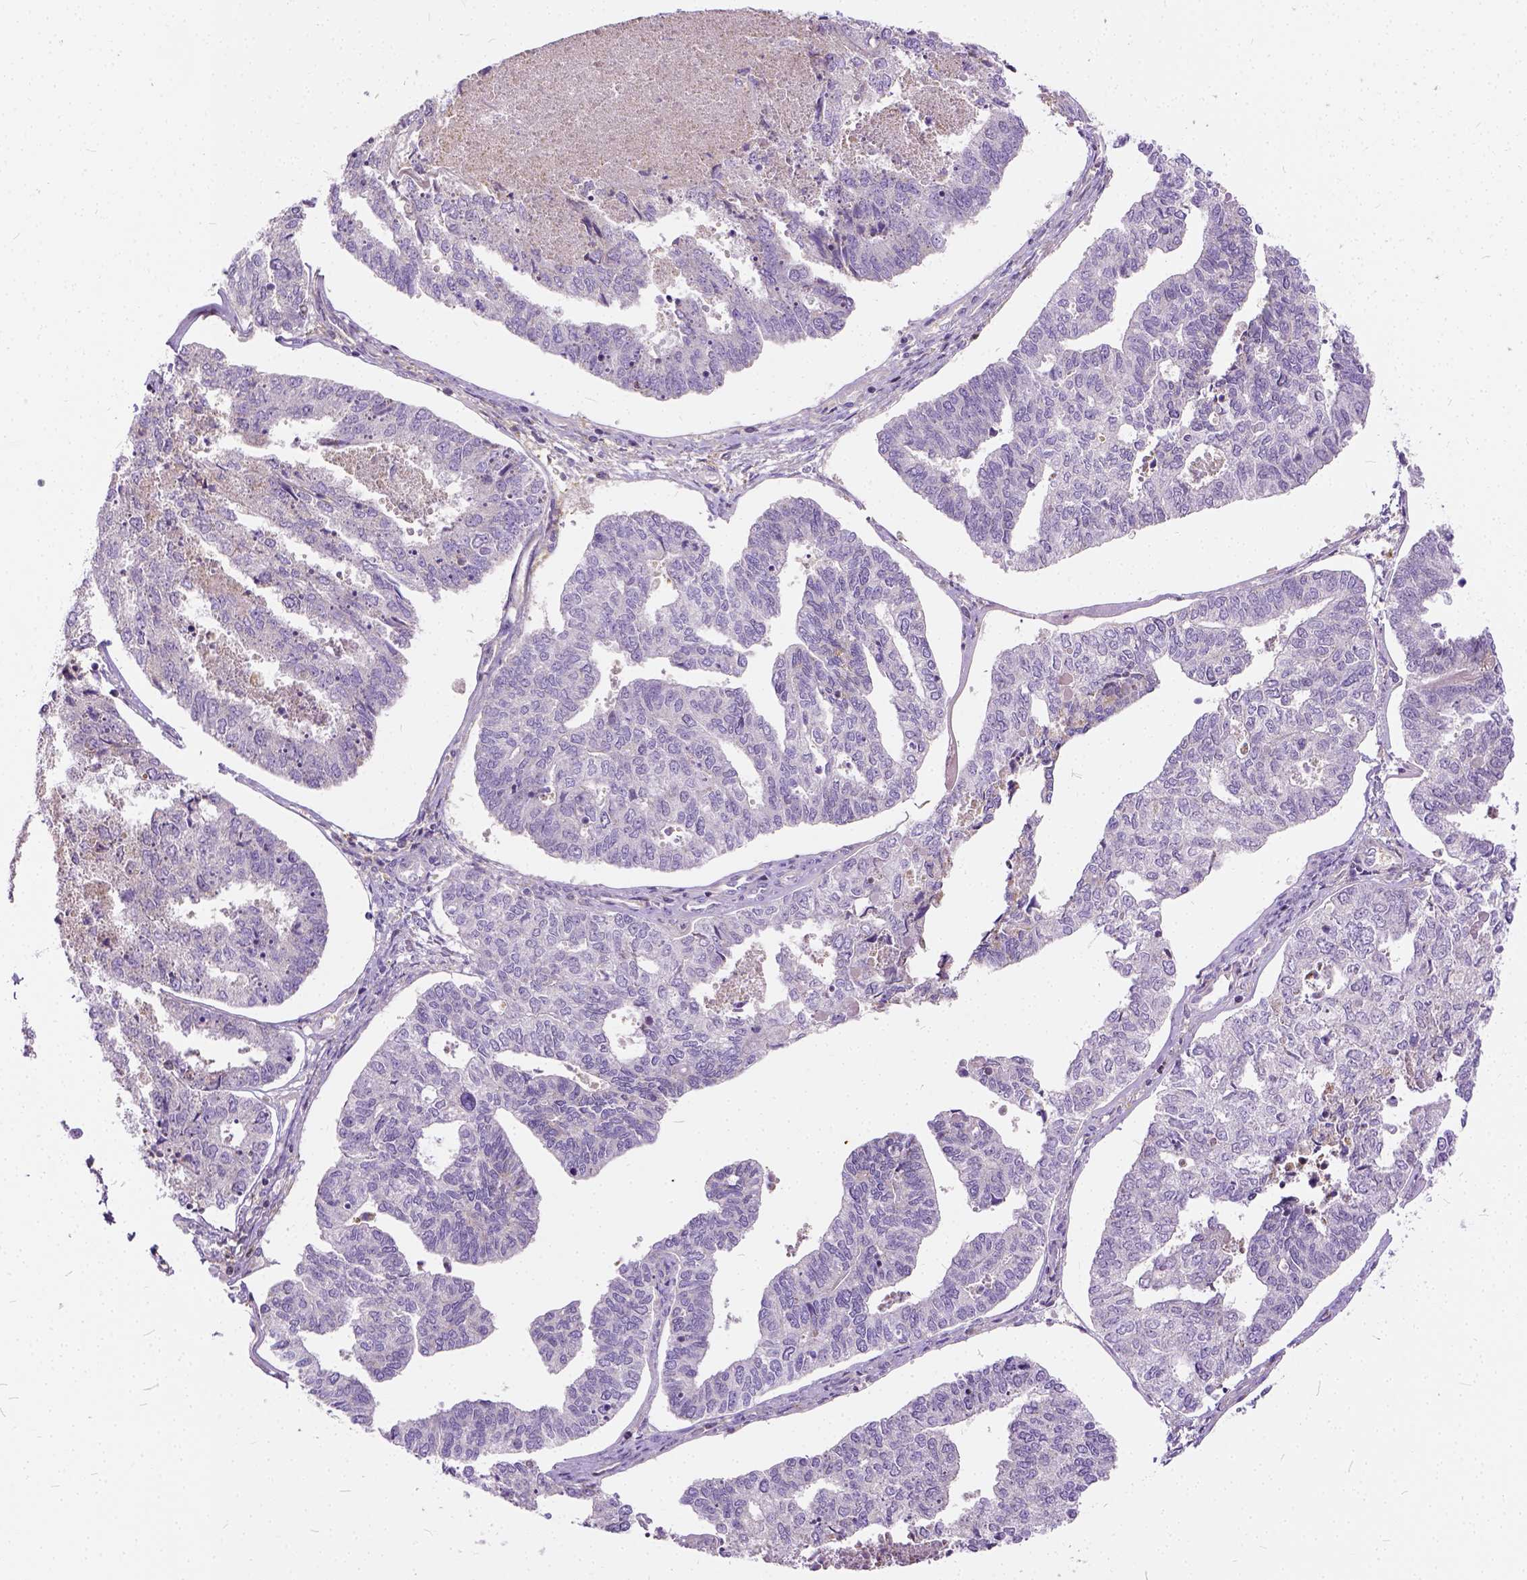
{"staining": {"intensity": "negative", "quantity": "none", "location": "none"}, "tissue": "endometrial cancer", "cell_type": "Tumor cells", "image_type": "cancer", "snomed": [{"axis": "morphology", "description": "Adenocarcinoma, NOS"}, {"axis": "topography", "description": "Endometrium"}], "caption": "This is an immunohistochemistry image of endometrial cancer (adenocarcinoma). There is no staining in tumor cells.", "gene": "CADM4", "patient": {"sex": "female", "age": 73}}